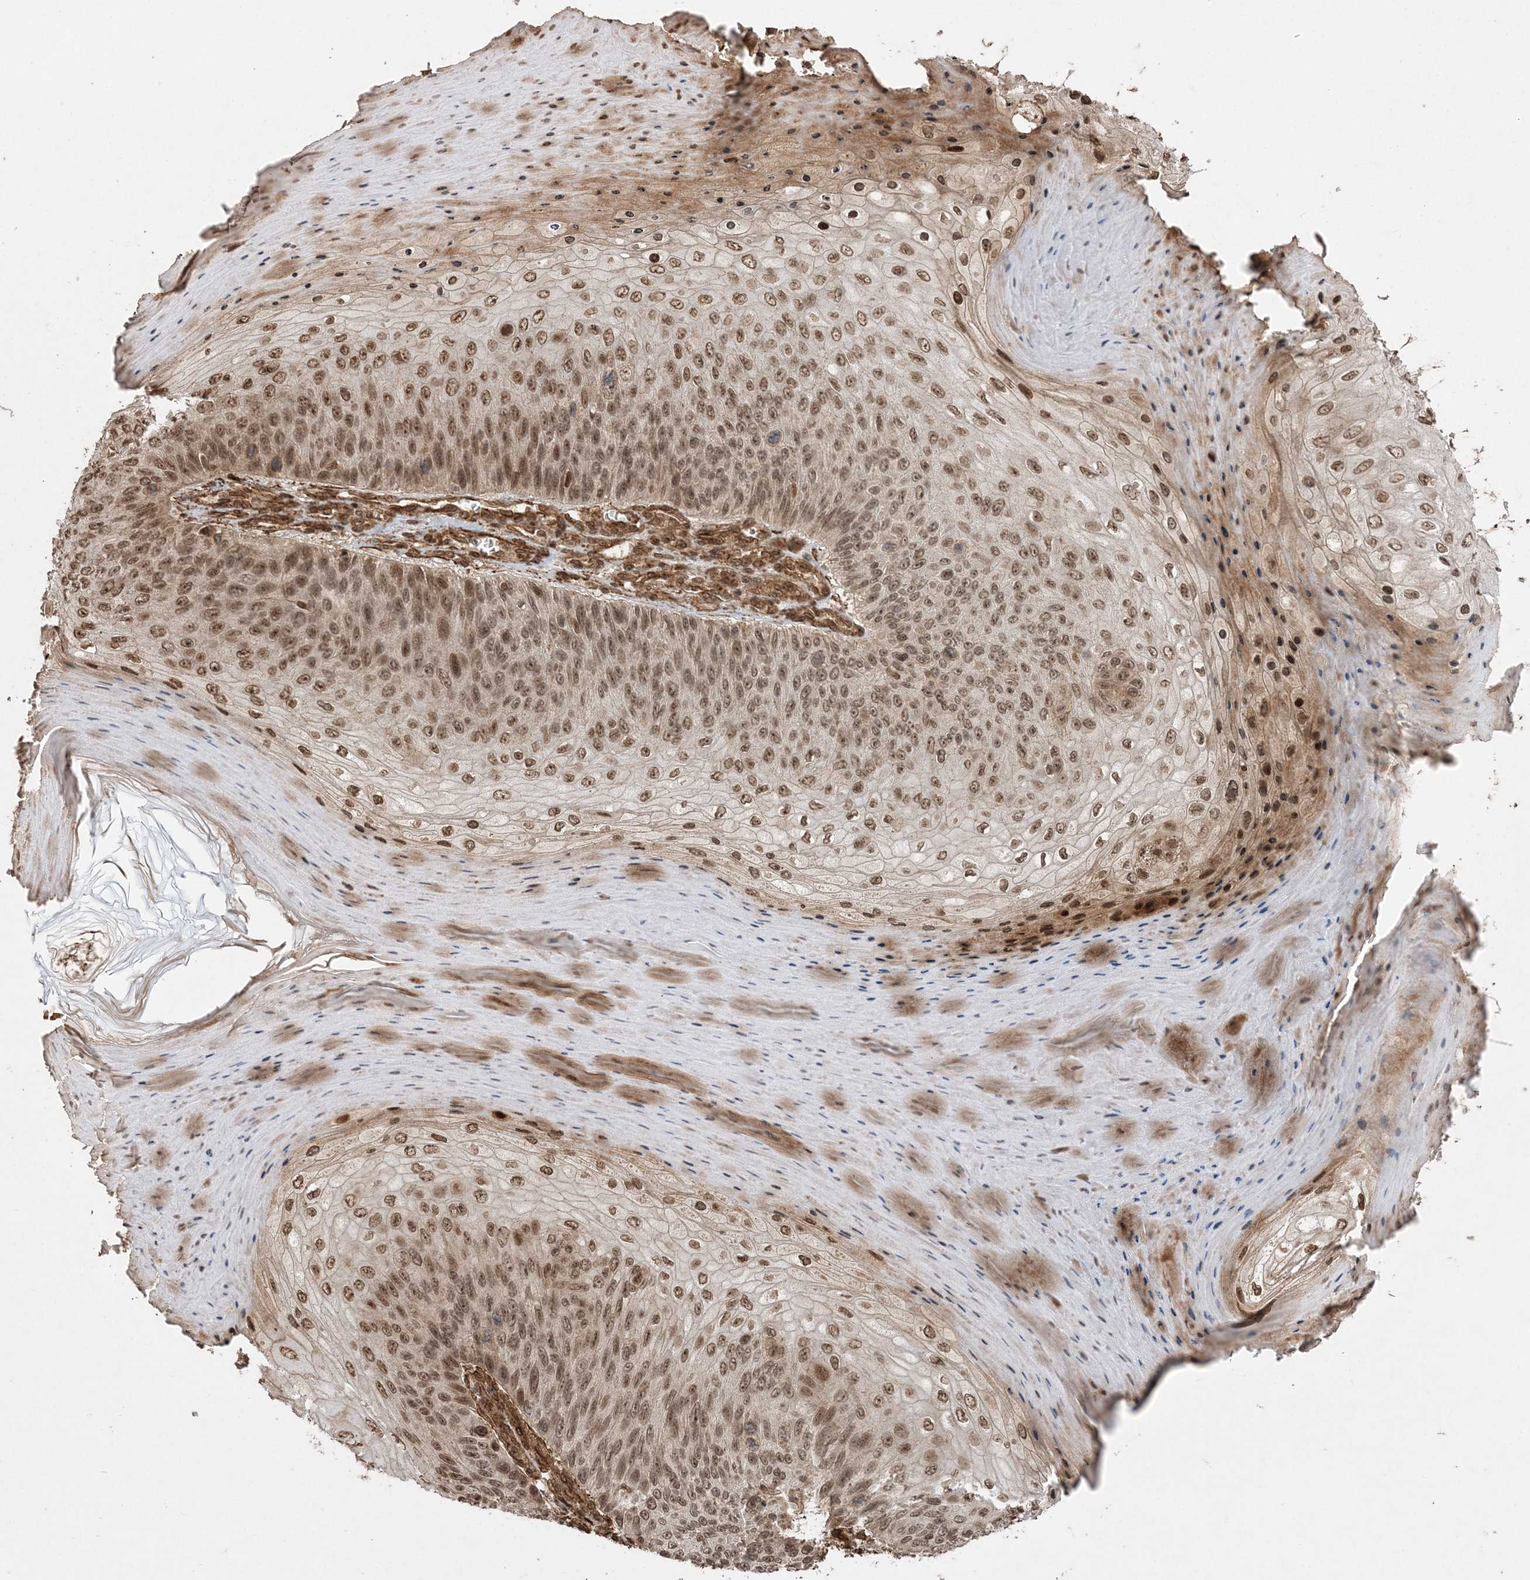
{"staining": {"intensity": "moderate", "quantity": ">75%", "location": "nuclear"}, "tissue": "skin cancer", "cell_type": "Tumor cells", "image_type": "cancer", "snomed": [{"axis": "morphology", "description": "Squamous cell carcinoma, NOS"}, {"axis": "topography", "description": "Skin"}], "caption": "Immunohistochemistry (IHC) histopathology image of neoplastic tissue: human skin cancer (squamous cell carcinoma) stained using immunohistochemistry reveals medium levels of moderate protein expression localized specifically in the nuclear of tumor cells, appearing as a nuclear brown color.", "gene": "ETAA1", "patient": {"sex": "female", "age": 88}}